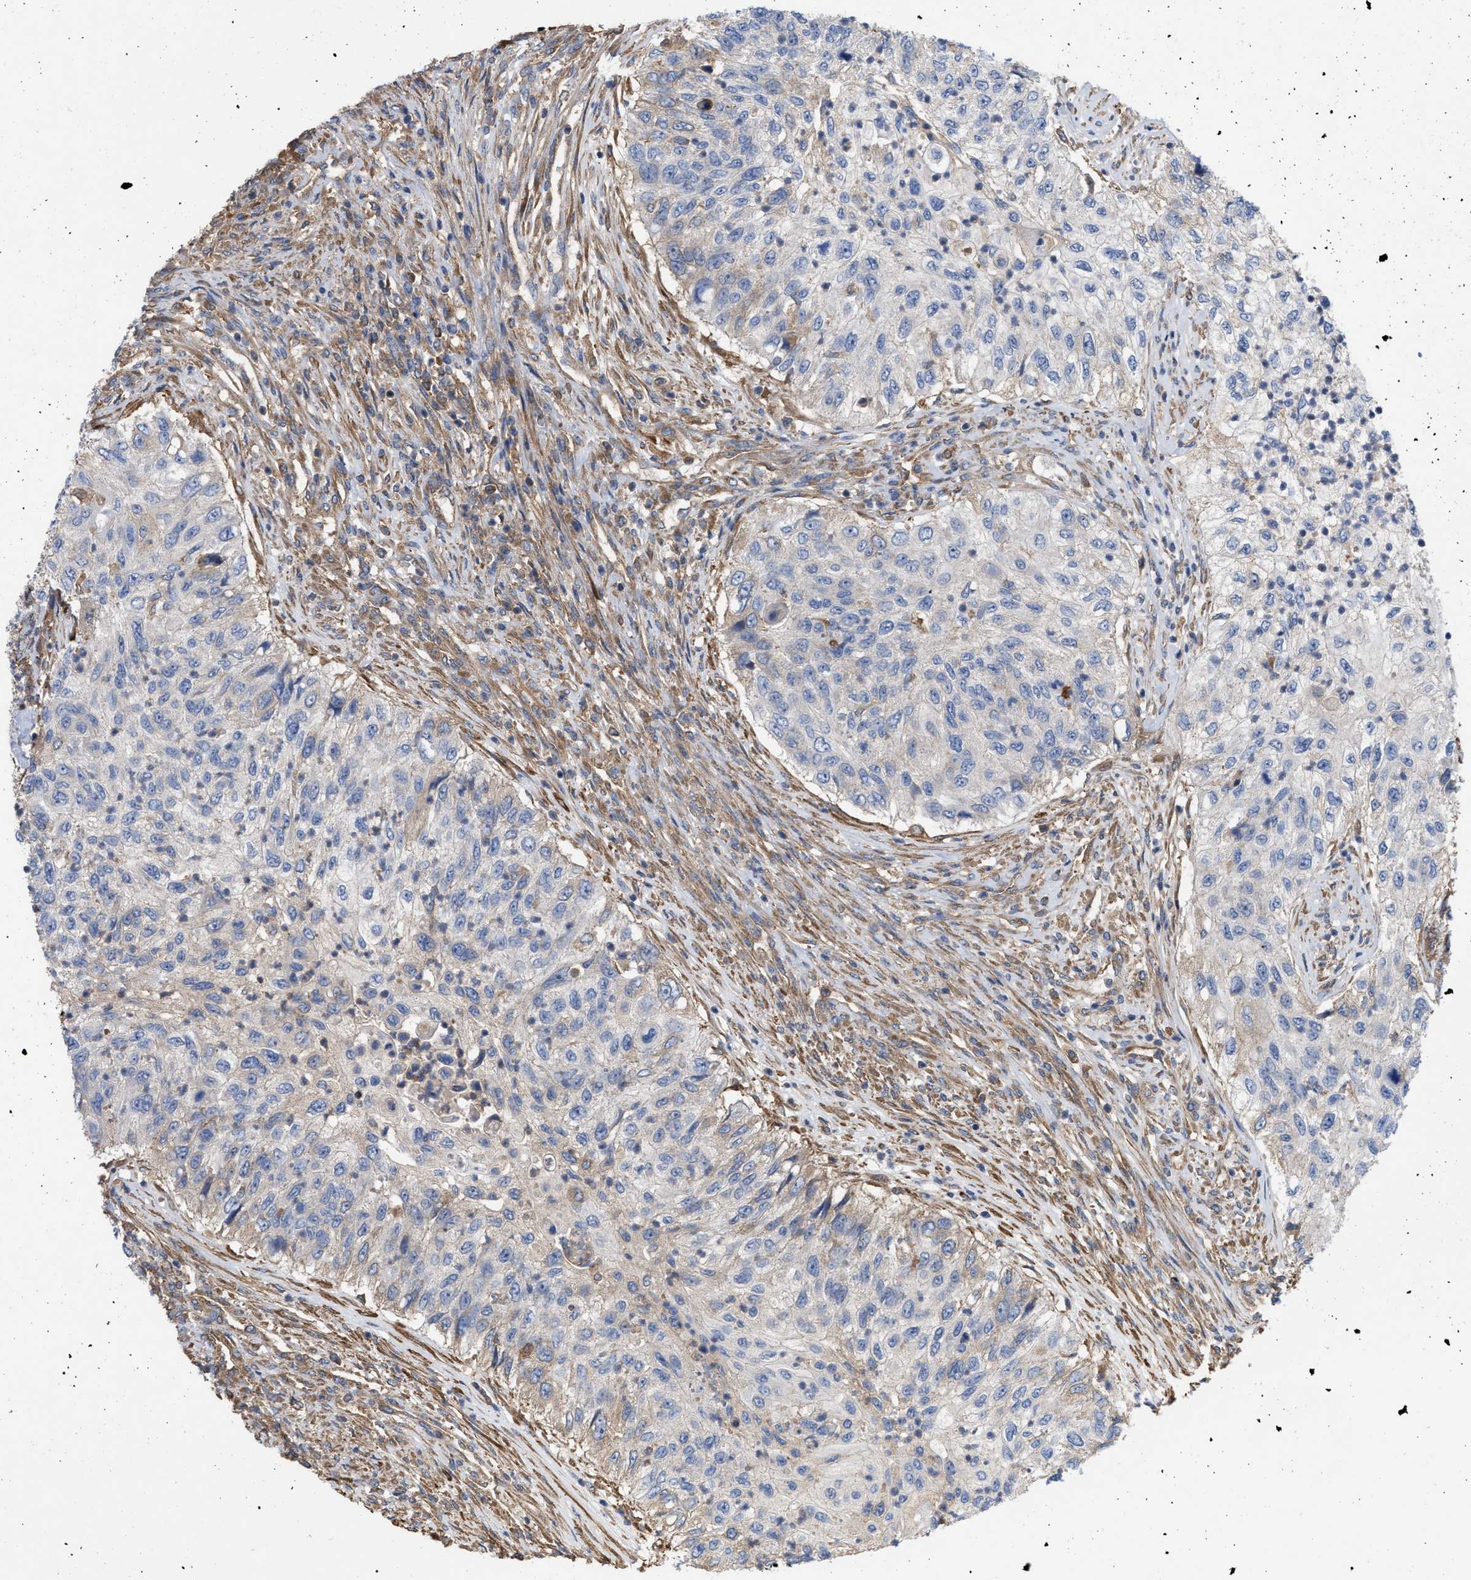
{"staining": {"intensity": "weak", "quantity": "<25%", "location": "cytoplasmic/membranous"}, "tissue": "urothelial cancer", "cell_type": "Tumor cells", "image_type": "cancer", "snomed": [{"axis": "morphology", "description": "Urothelial carcinoma, High grade"}, {"axis": "topography", "description": "Urinary bladder"}], "caption": "Immunohistochemical staining of human high-grade urothelial carcinoma displays no significant expression in tumor cells.", "gene": "RABEP1", "patient": {"sex": "female", "age": 60}}